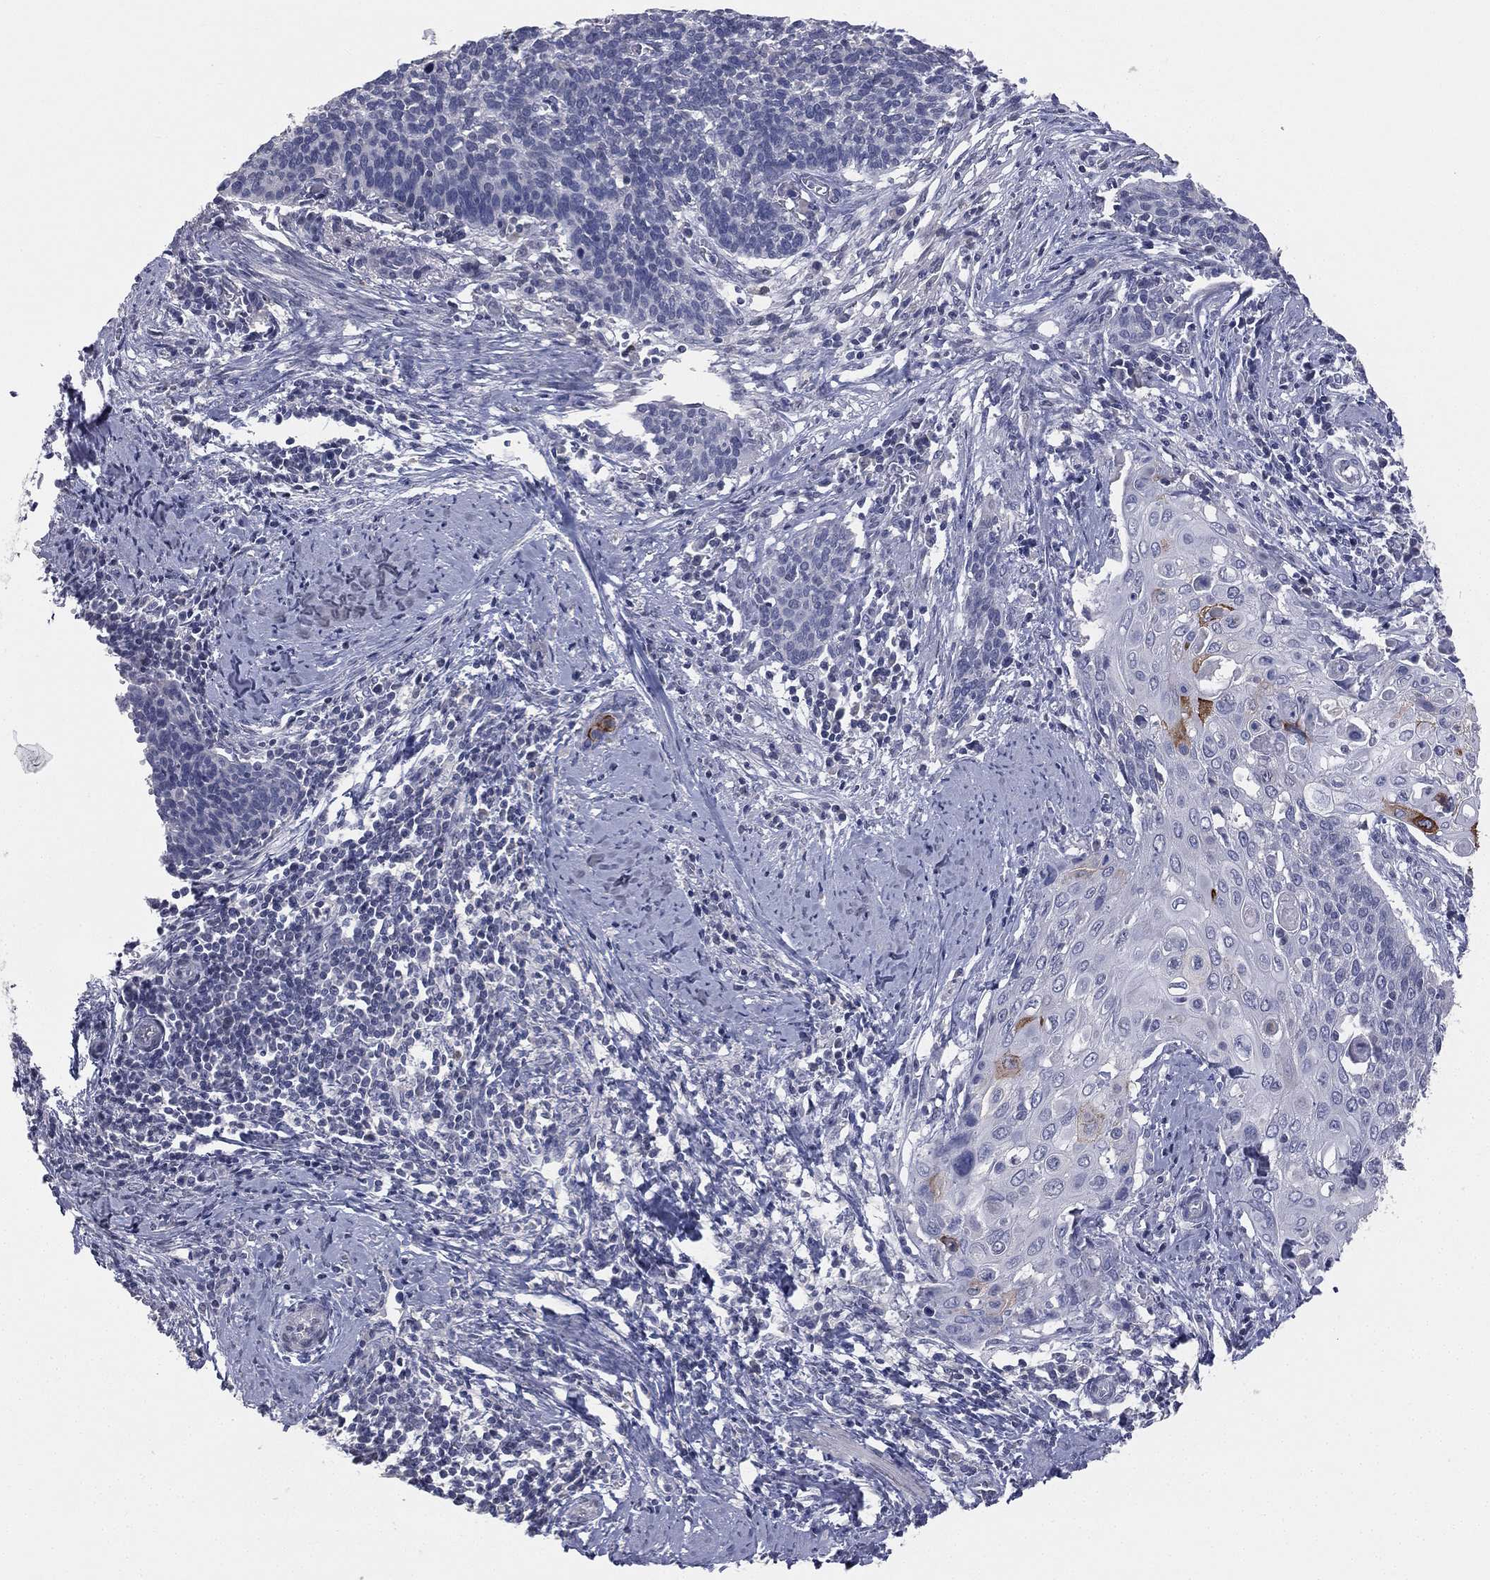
{"staining": {"intensity": "strong", "quantity": "<25%", "location": "cytoplasmic/membranous"}, "tissue": "cervical cancer", "cell_type": "Tumor cells", "image_type": "cancer", "snomed": [{"axis": "morphology", "description": "Squamous cell carcinoma, NOS"}, {"axis": "topography", "description": "Cervix"}], "caption": "Protein staining exhibits strong cytoplasmic/membranous staining in approximately <25% of tumor cells in cervical cancer. The staining is performed using DAB brown chromogen to label protein expression. The nuclei are counter-stained blue using hematoxylin.", "gene": "DMKN", "patient": {"sex": "female", "age": 39}}